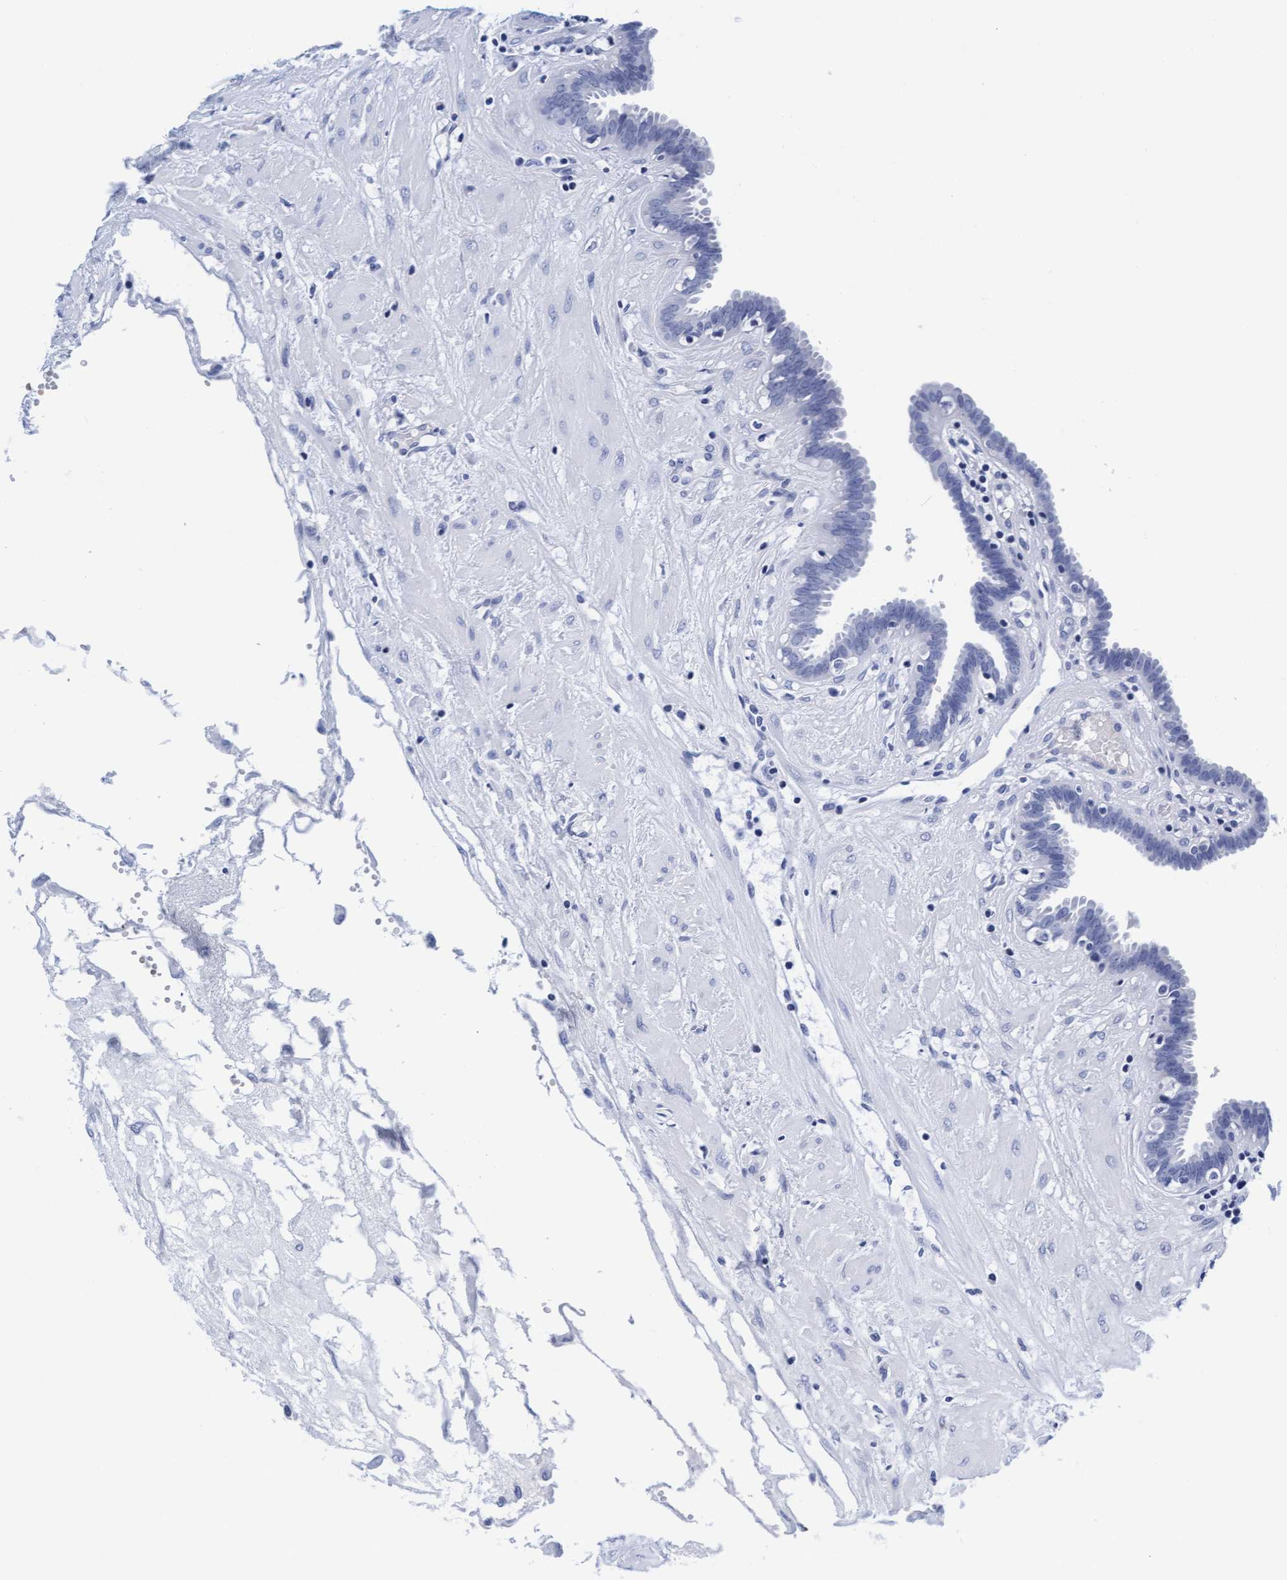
{"staining": {"intensity": "negative", "quantity": "none", "location": "none"}, "tissue": "fallopian tube", "cell_type": "Glandular cells", "image_type": "normal", "snomed": [{"axis": "morphology", "description": "Normal tissue, NOS"}, {"axis": "topography", "description": "Fallopian tube"}, {"axis": "topography", "description": "Placenta"}], "caption": "High power microscopy photomicrograph of an immunohistochemistry micrograph of normal fallopian tube, revealing no significant expression in glandular cells.", "gene": "ARSG", "patient": {"sex": "female", "age": 32}}